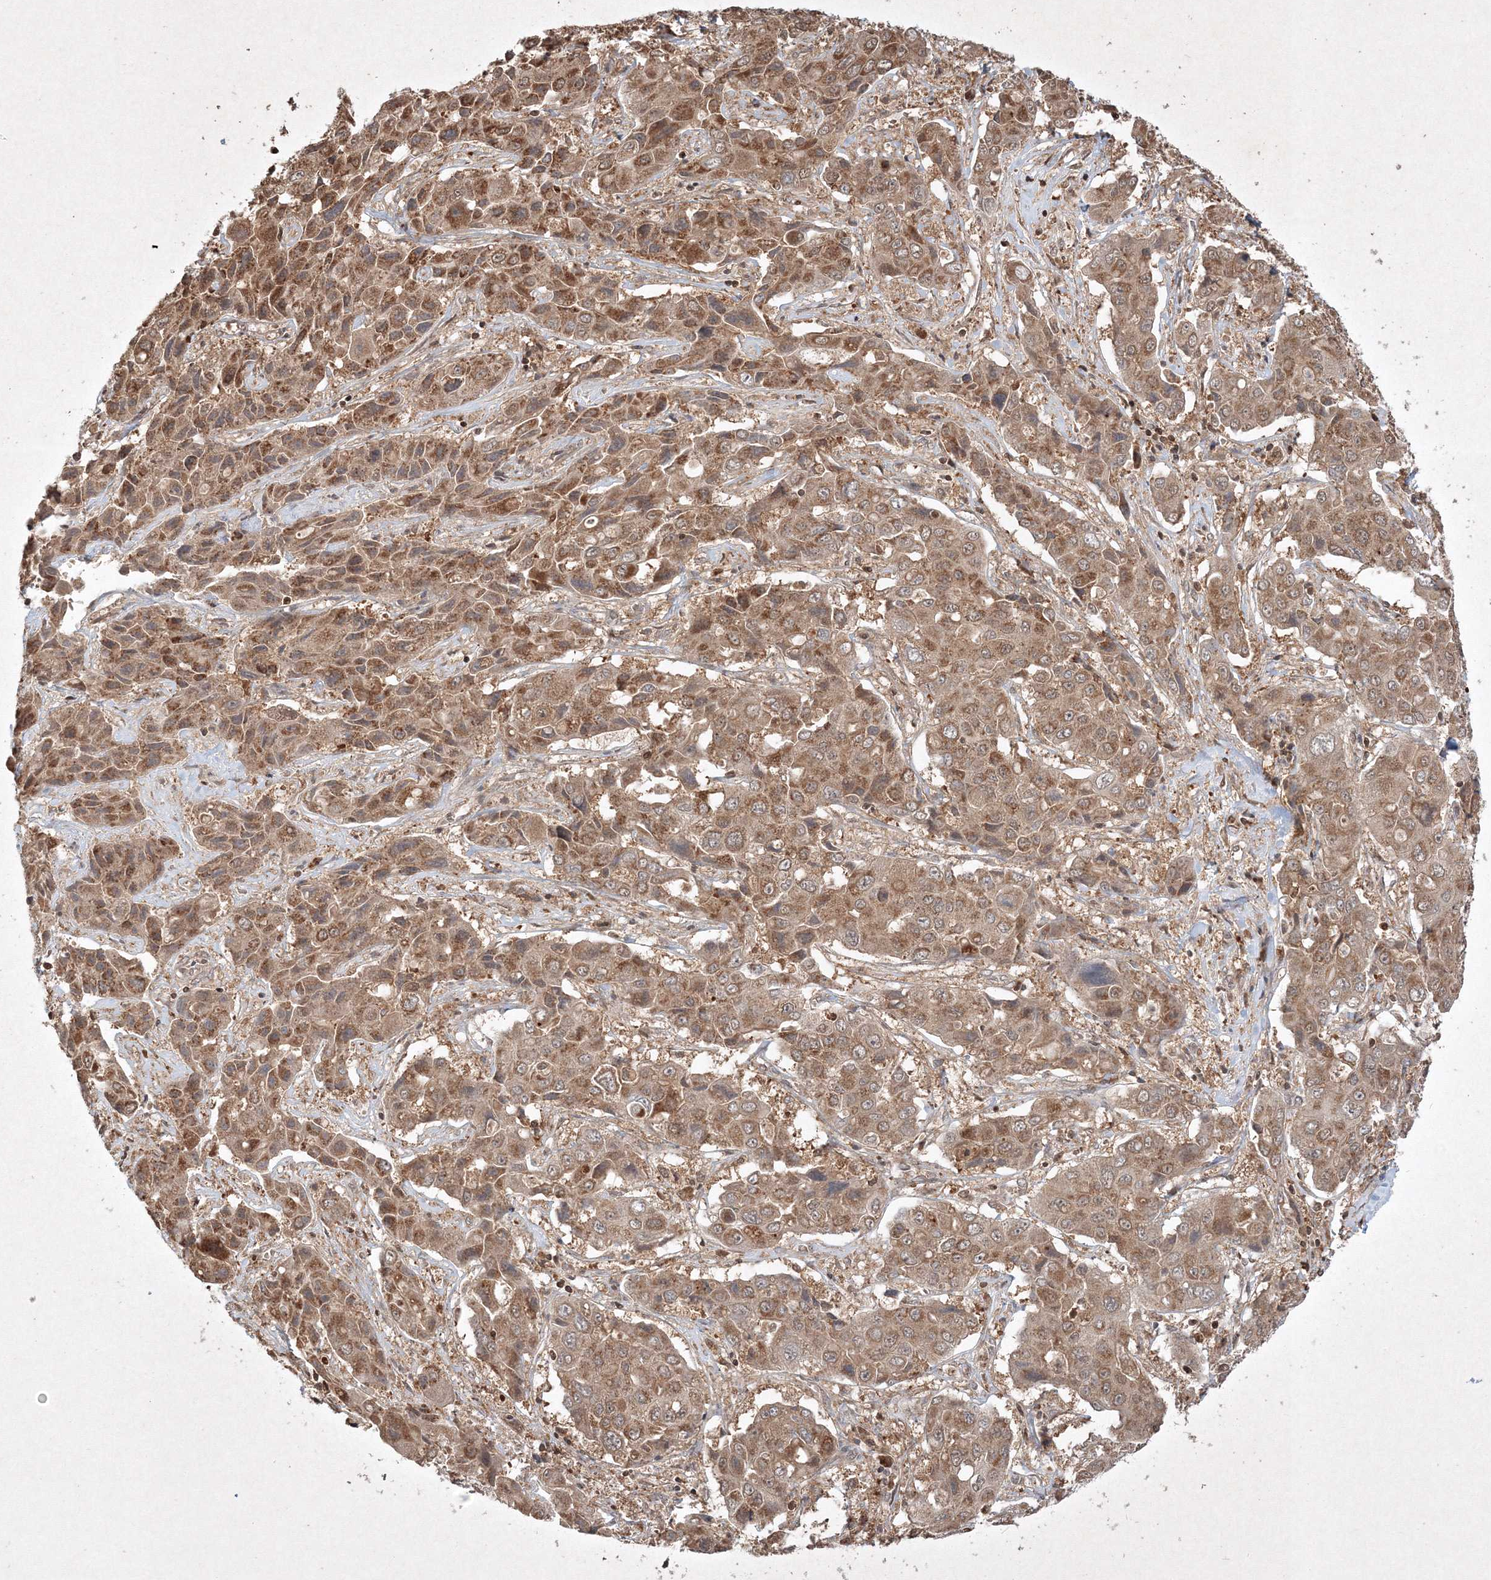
{"staining": {"intensity": "moderate", "quantity": ">75%", "location": "cytoplasmic/membranous"}, "tissue": "liver cancer", "cell_type": "Tumor cells", "image_type": "cancer", "snomed": [{"axis": "morphology", "description": "Cholangiocarcinoma"}, {"axis": "topography", "description": "Liver"}], "caption": "Liver cancer was stained to show a protein in brown. There is medium levels of moderate cytoplasmic/membranous positivity in about >75% of tumor cells. Immunohistochemistry (ihc) stains the protein of interest in brown and the nuclei are stained blue.", "gene": "PLTP", "patient": {"sex": "male", "age": 67}}